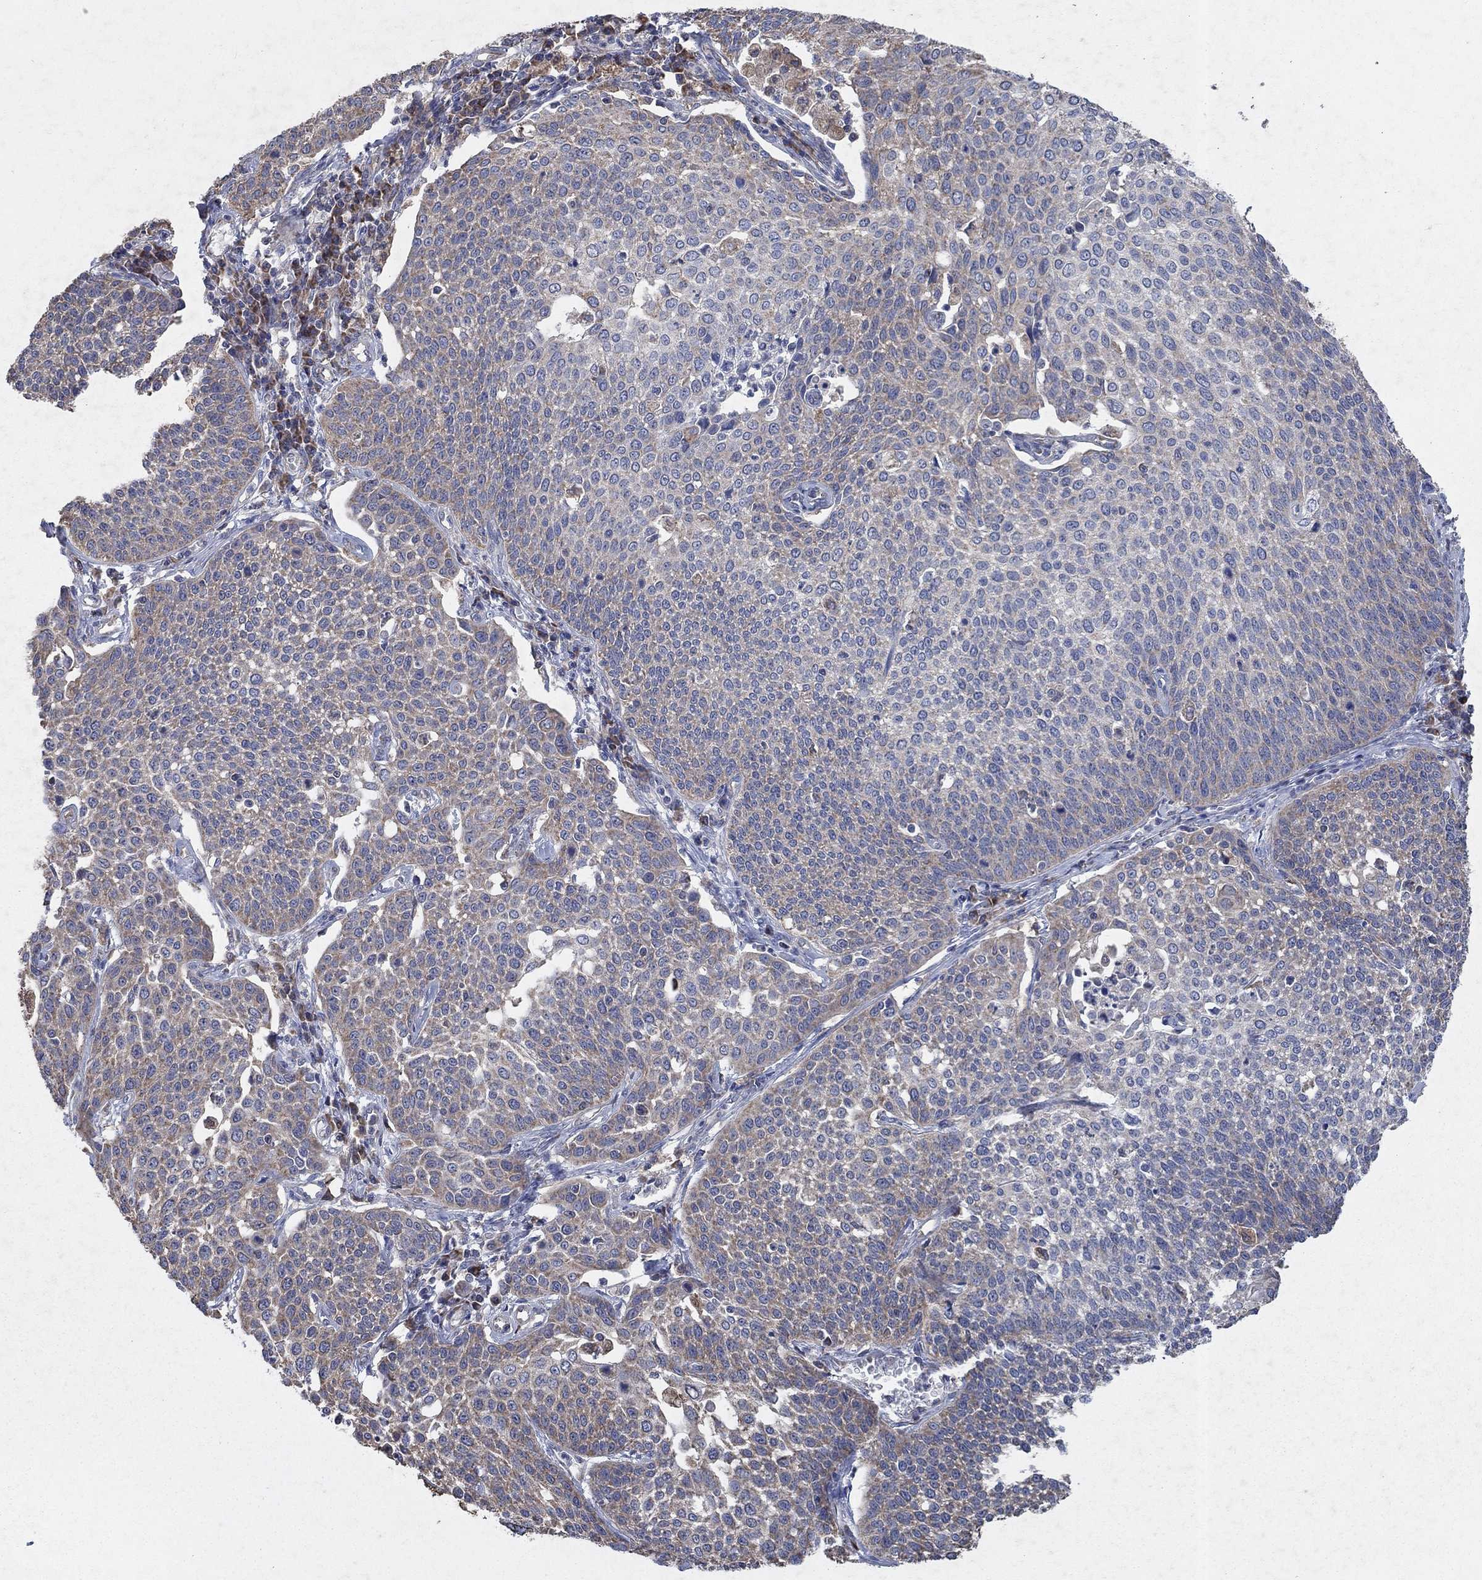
{"staining": {"intensity": "weak", "quantity": "<25%", "location": "cytoplasmic/membranous"}, "tissue": "cervical cancer", "cell_type": "Tumor cells", "image_type": "cancer", "snomed": [{"axis": "morphology", "description": "Squamous cell carcinoma, NOS"}, {"axis": "topography", "description": "Cervix"}], "caption": "High power microscopy photomicrograph of an immunohistochemistry (IHC) image of squamous cell carcinoma (cervical), revealing no significant staining in tumor cells.", "gene": "NCEH1", "patient": {"sex": "female", "age": 34}}